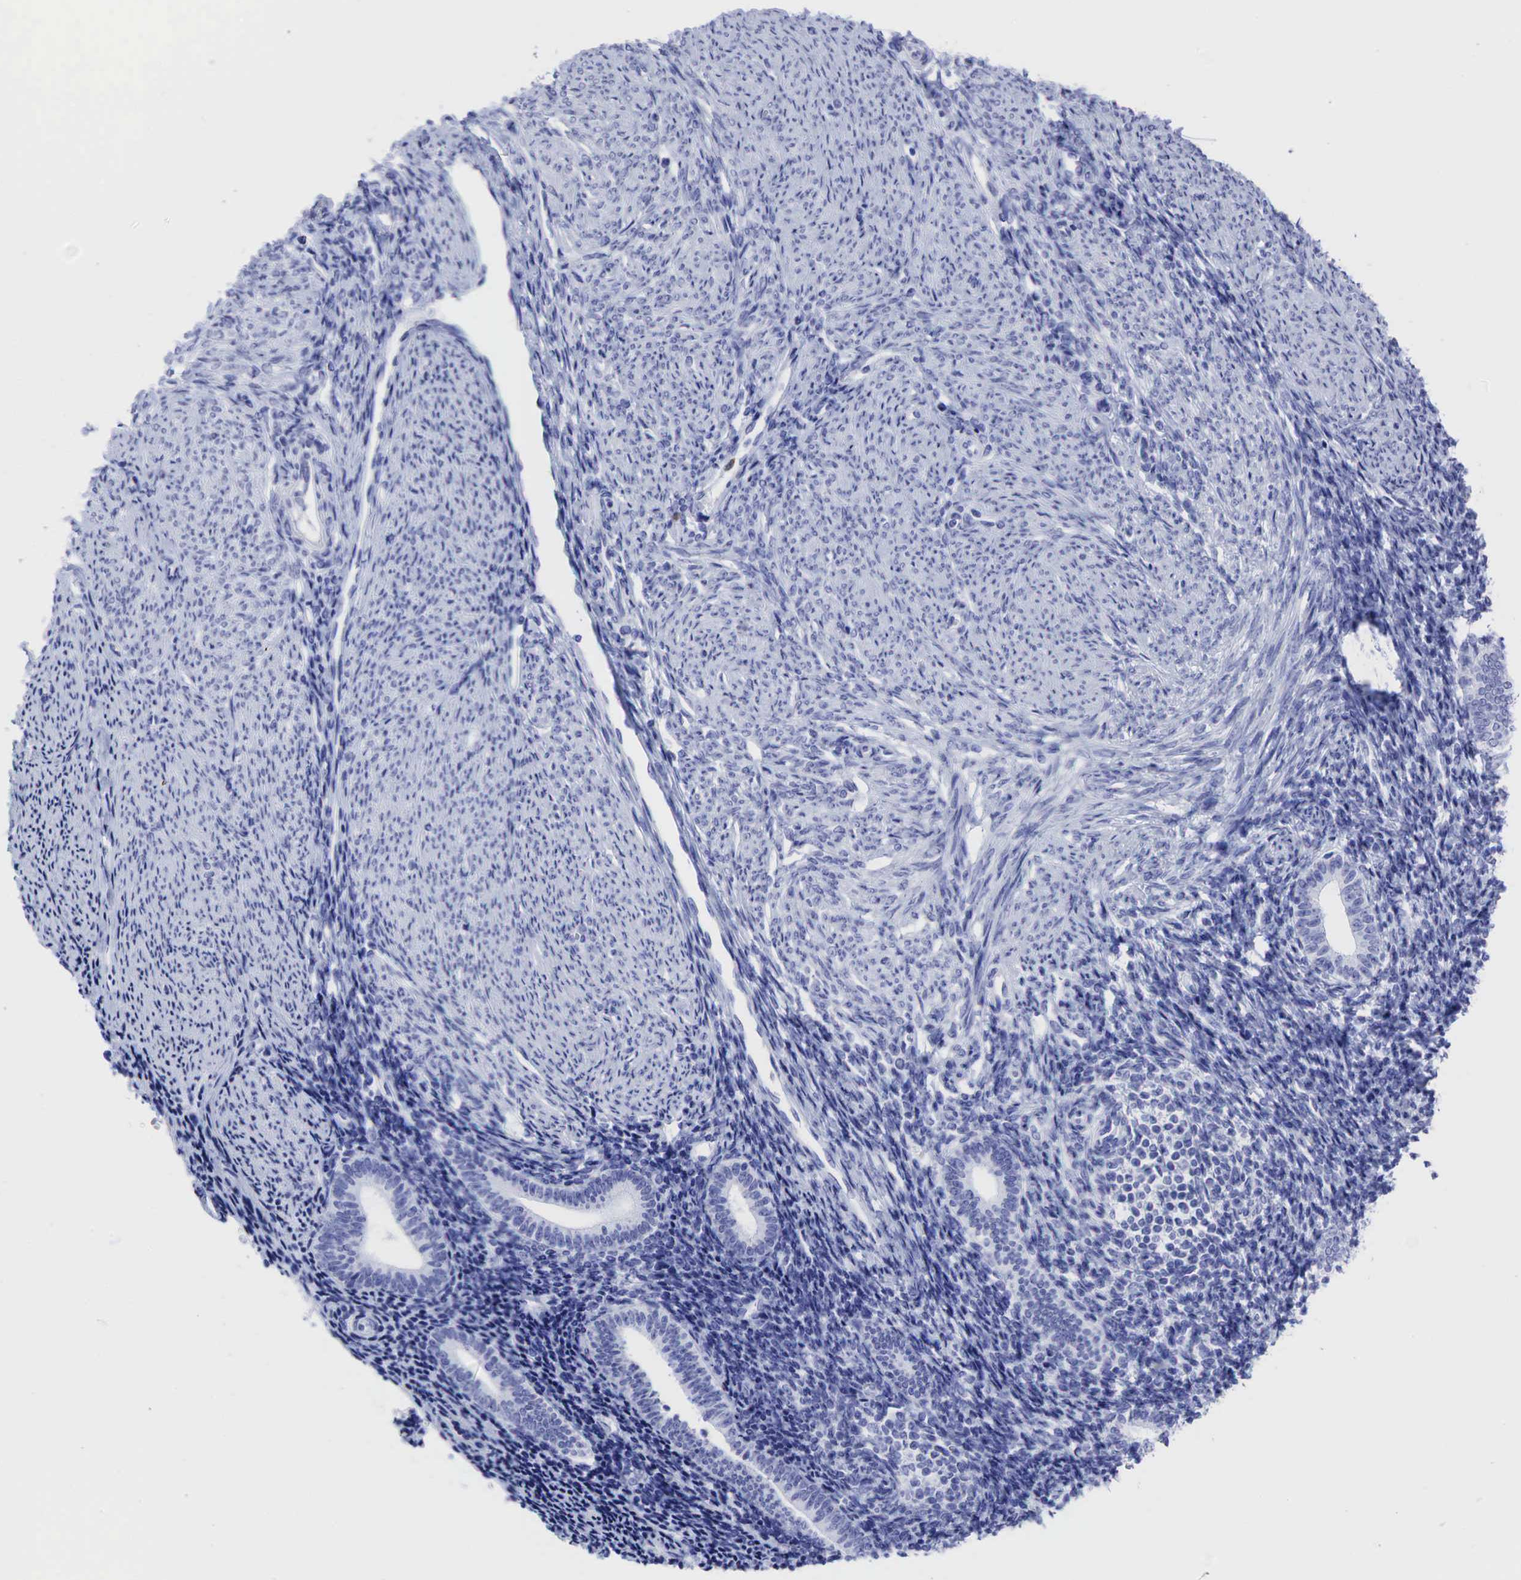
{"staining": {"intensity": "negative", "quantity": "none", "location": "none"}, "tissue": "endometrium", "cell_type": "Cells in endometrial stroma", "image_type": "normal", "snomed": [{"axis": "morphology", "description": "Normal tissue, NOS"}, {"axis": "topography", "description": "Endometrium"}], "caption": "This is a histopathology image of immunohistochemistry staining of unremarkable endometrium, which shows no staining in cells in endometrial stroma.", "gene": "TNFRSF8", "patient": {"sex": "female", "age": 52}}